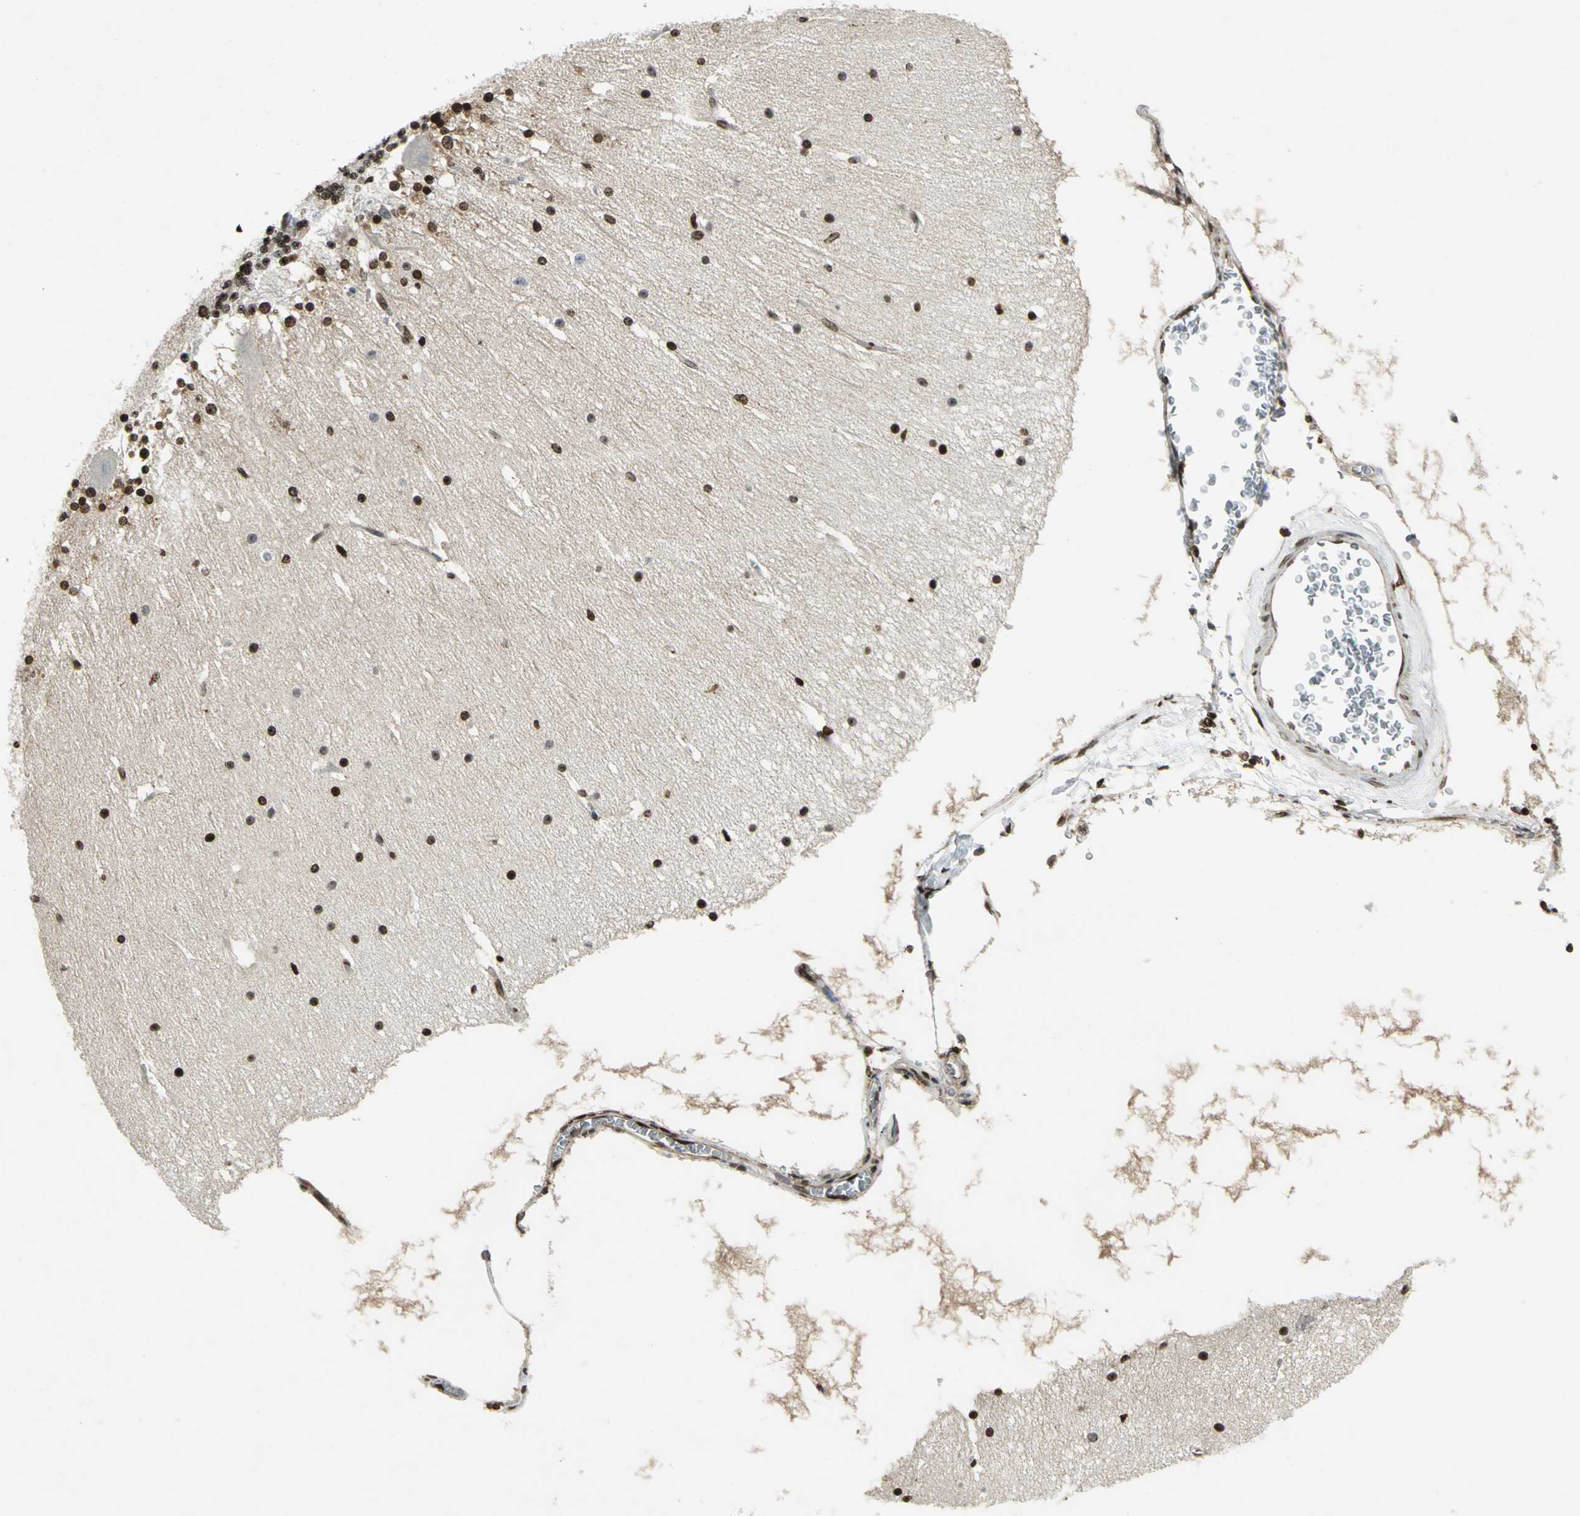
{"staining": {"intensity": "weak", "quantity": "25%-75%", "location": "cytoplasmic/membranous,nuclear"}, "tissue": "cerebellum", "cell_type": "Cells in granular layer", "image_type": "normal", "snomed": [{"axis": "morphology", "description": "Normal tissue, NOS"}, {"axis": "topography", "description": "Cerebellum"}], "caption": "DAB (3,3'-diaminobenzidine) immunohistochemical staining of benign cerebellum displays weak cytoplasmic/membranous,nuclear protein expression in approximately 25%-75% of cells in granular layer.", "gene": "LGALS3", "patient": {"sex": "female", "age": 19}}